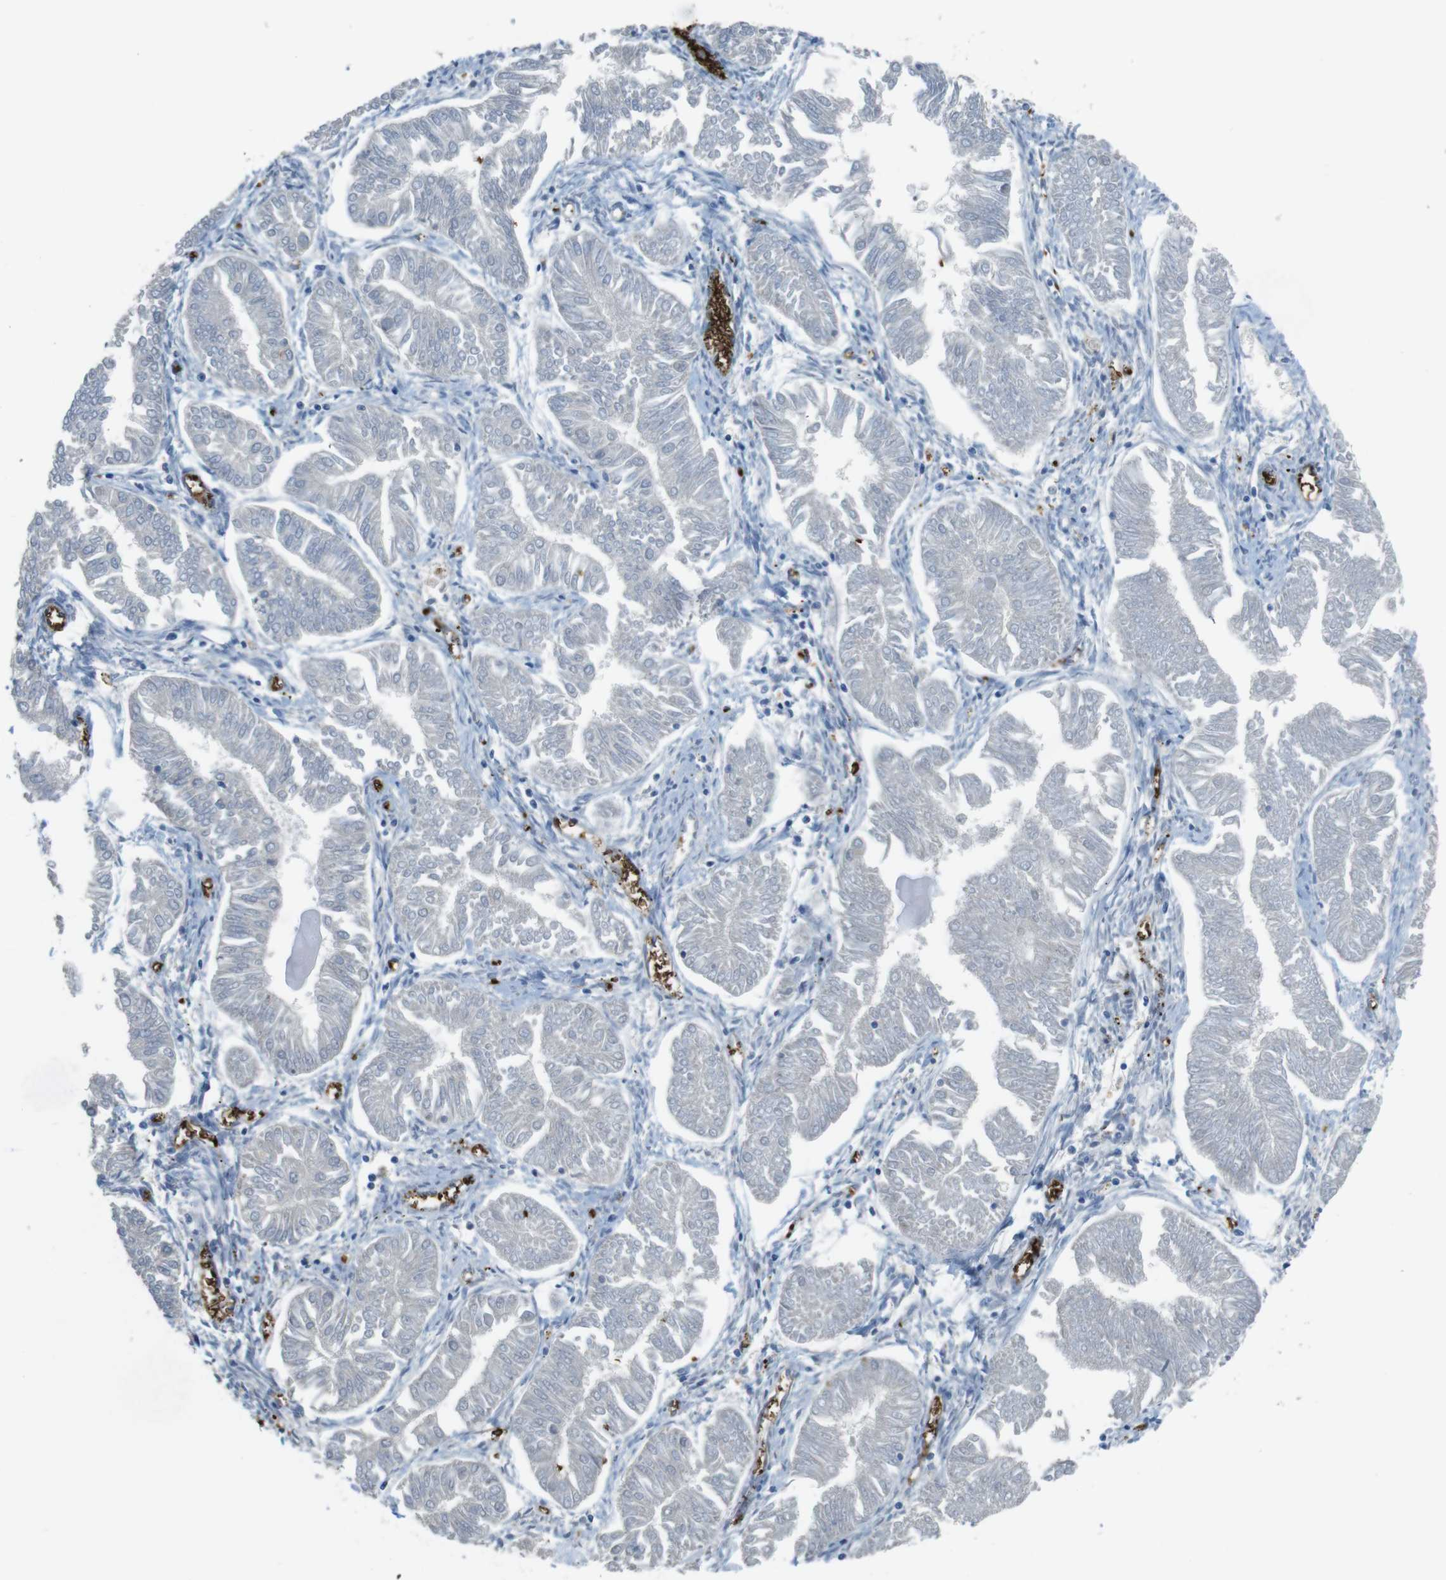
{"staining": {"intensity": "negative", "quantity": "none", "location": "none"}, "tissue": "endometrial cancer", "cell_type": "Tumor cells", "image_type": "cancer", "snomed": [{"axis": "morphology", "description": "Adenocarcinoma, NOS"}, {"axis": "topography", "description": "Endometrium"}], "caption": "There is no significant staining in tumor cells of endometrial cancer.", "gene": "GYPA", "patient": {"sex": "female", "age": 53}}